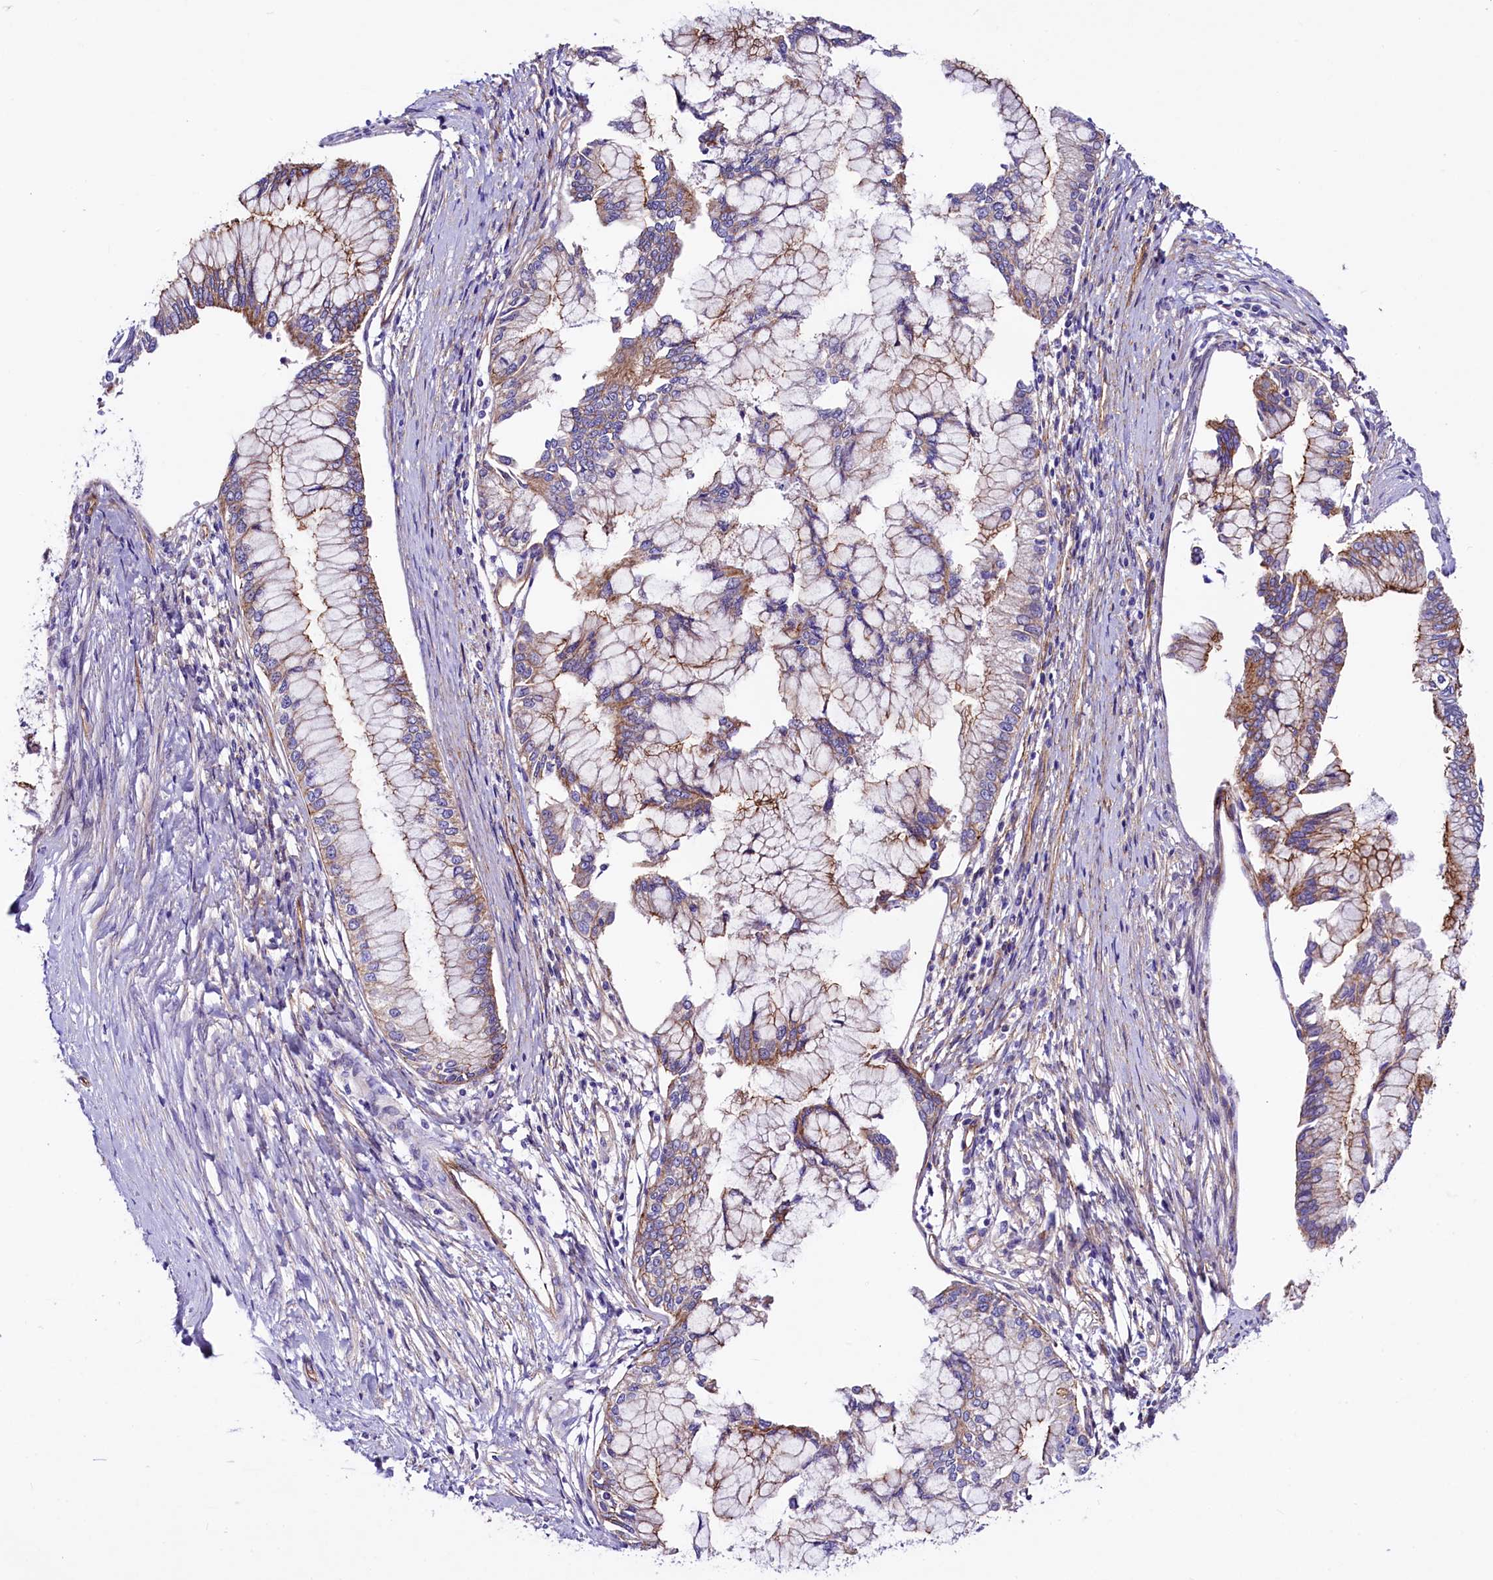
{"staining": {"intensity": "moderate", "quantity": "25%-75%", "location": "cytoplasmic/membranous"}, "tissue": "pancreatic cancer", "cell_type": "Tumor cells", "image_type": "cancer", "snomed": [{"axis": "morphology", "description": "Adenocarcinoma, NOS"}, {"axis": "topography", "description": "Pancreas"}], "caption": "A micrograph of human pancreatic adenocarcinoma stained for a protein demonstrates moderate cytoplasmic/membranous brown staining in tumor cells.", "gene": "SLF1", "patient": {"sex": "male", "age": 46}}